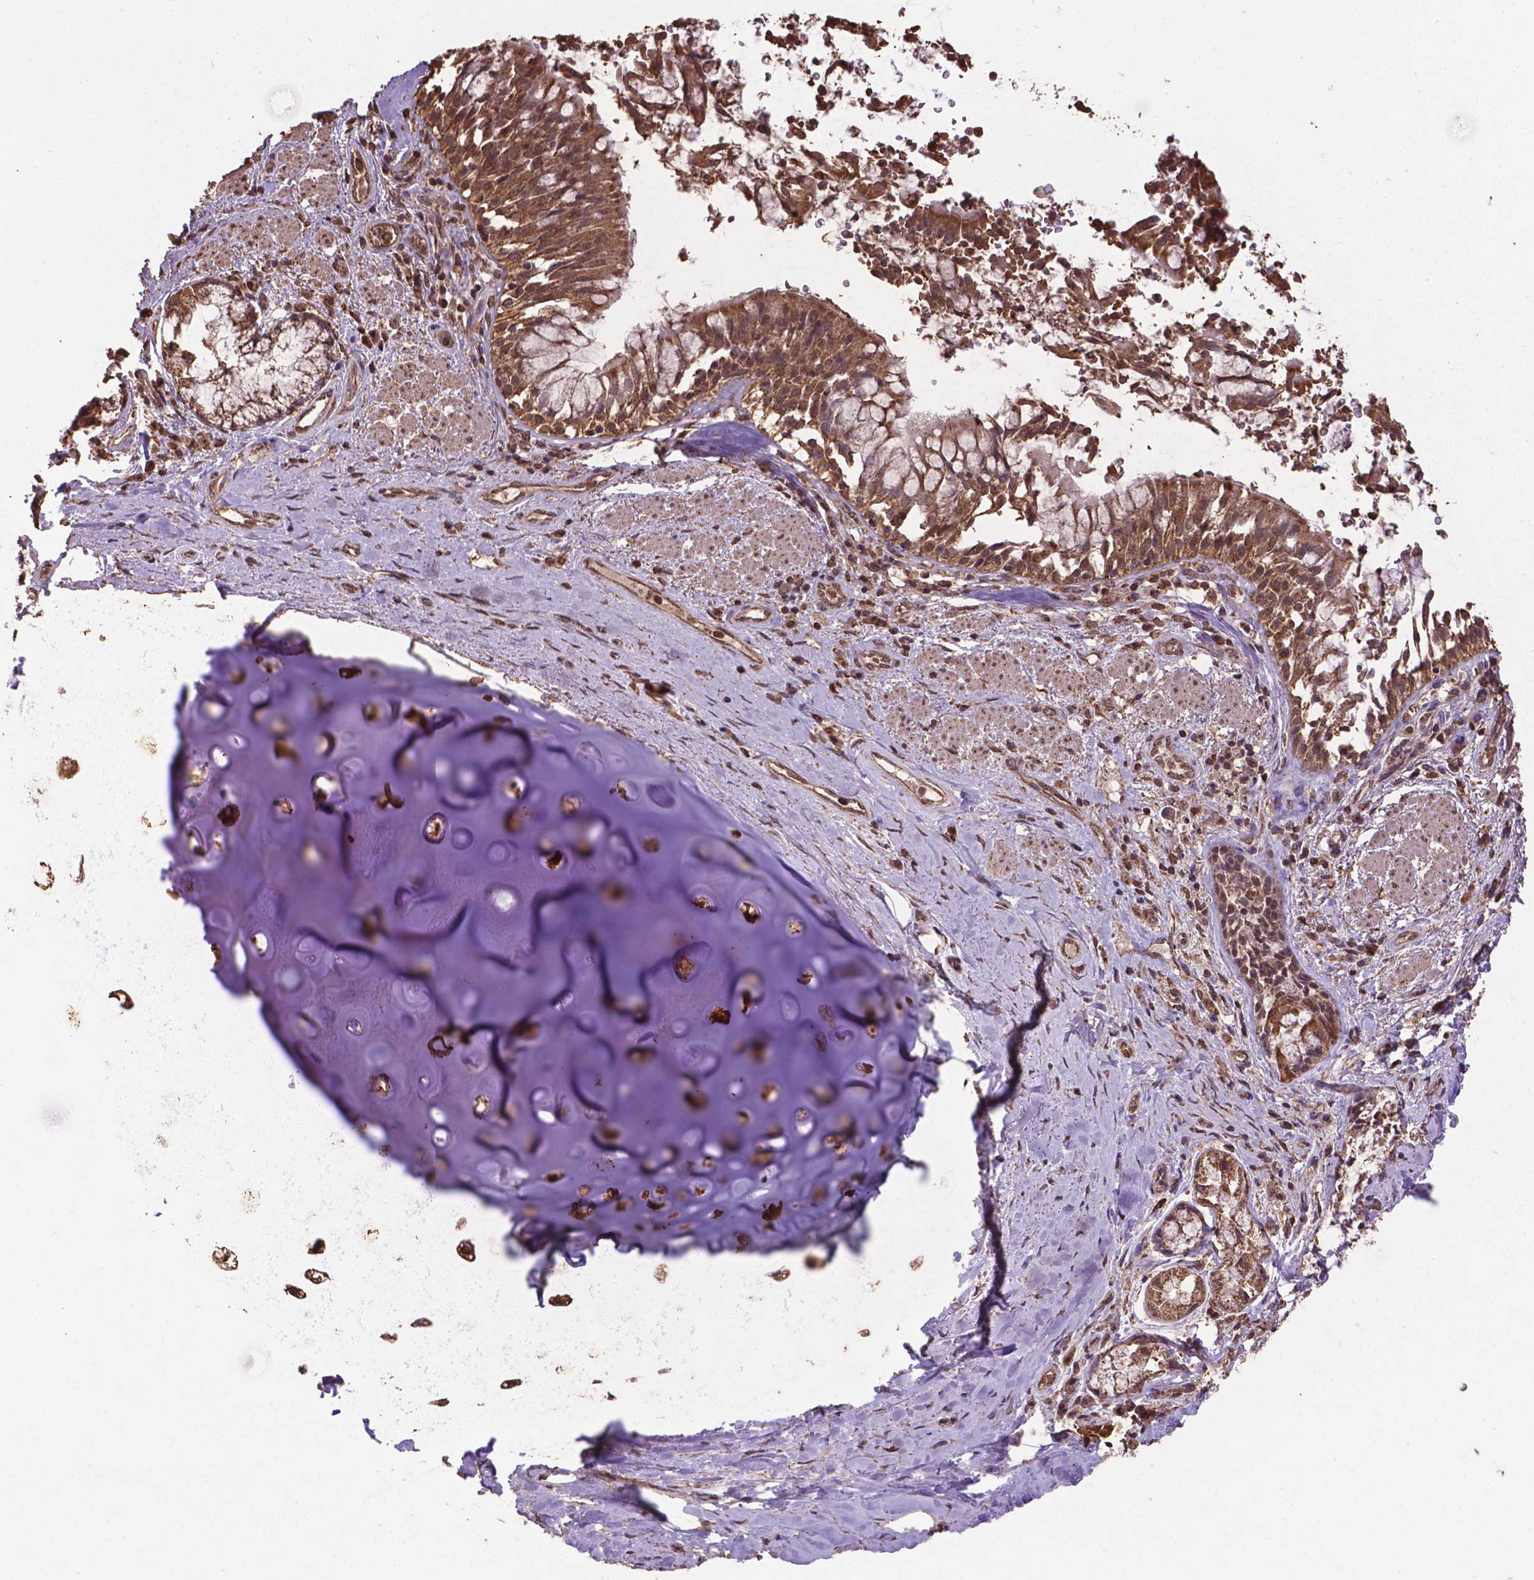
{"staining": {"intensity": "moderate", "quantity": ">75%", "location": "cytoplasmic/membranous,nuclear"}, "tissue": "adipose tissue", "cell_type": "Adipocytes", "image_type": "normal", "snomed": [{"axis": "morphology", "description": "Normal tissue, NOS"}, {"axis": "topography", "description": "Cartilage tissue"}, {"axis": "topography", "description": "Bronchus"}], "caption": "An image of human adipose tissue stained for a protein demonstrates moderate cytoplasmic/membranous,nuclear brown staining in adipocytes. (DAB (3,3'-diaminobenzidine) IHC with brightfield microscopy, high magnification).", "gene": "DCAF1", "patient": {"sex": "male", "age": 64}}